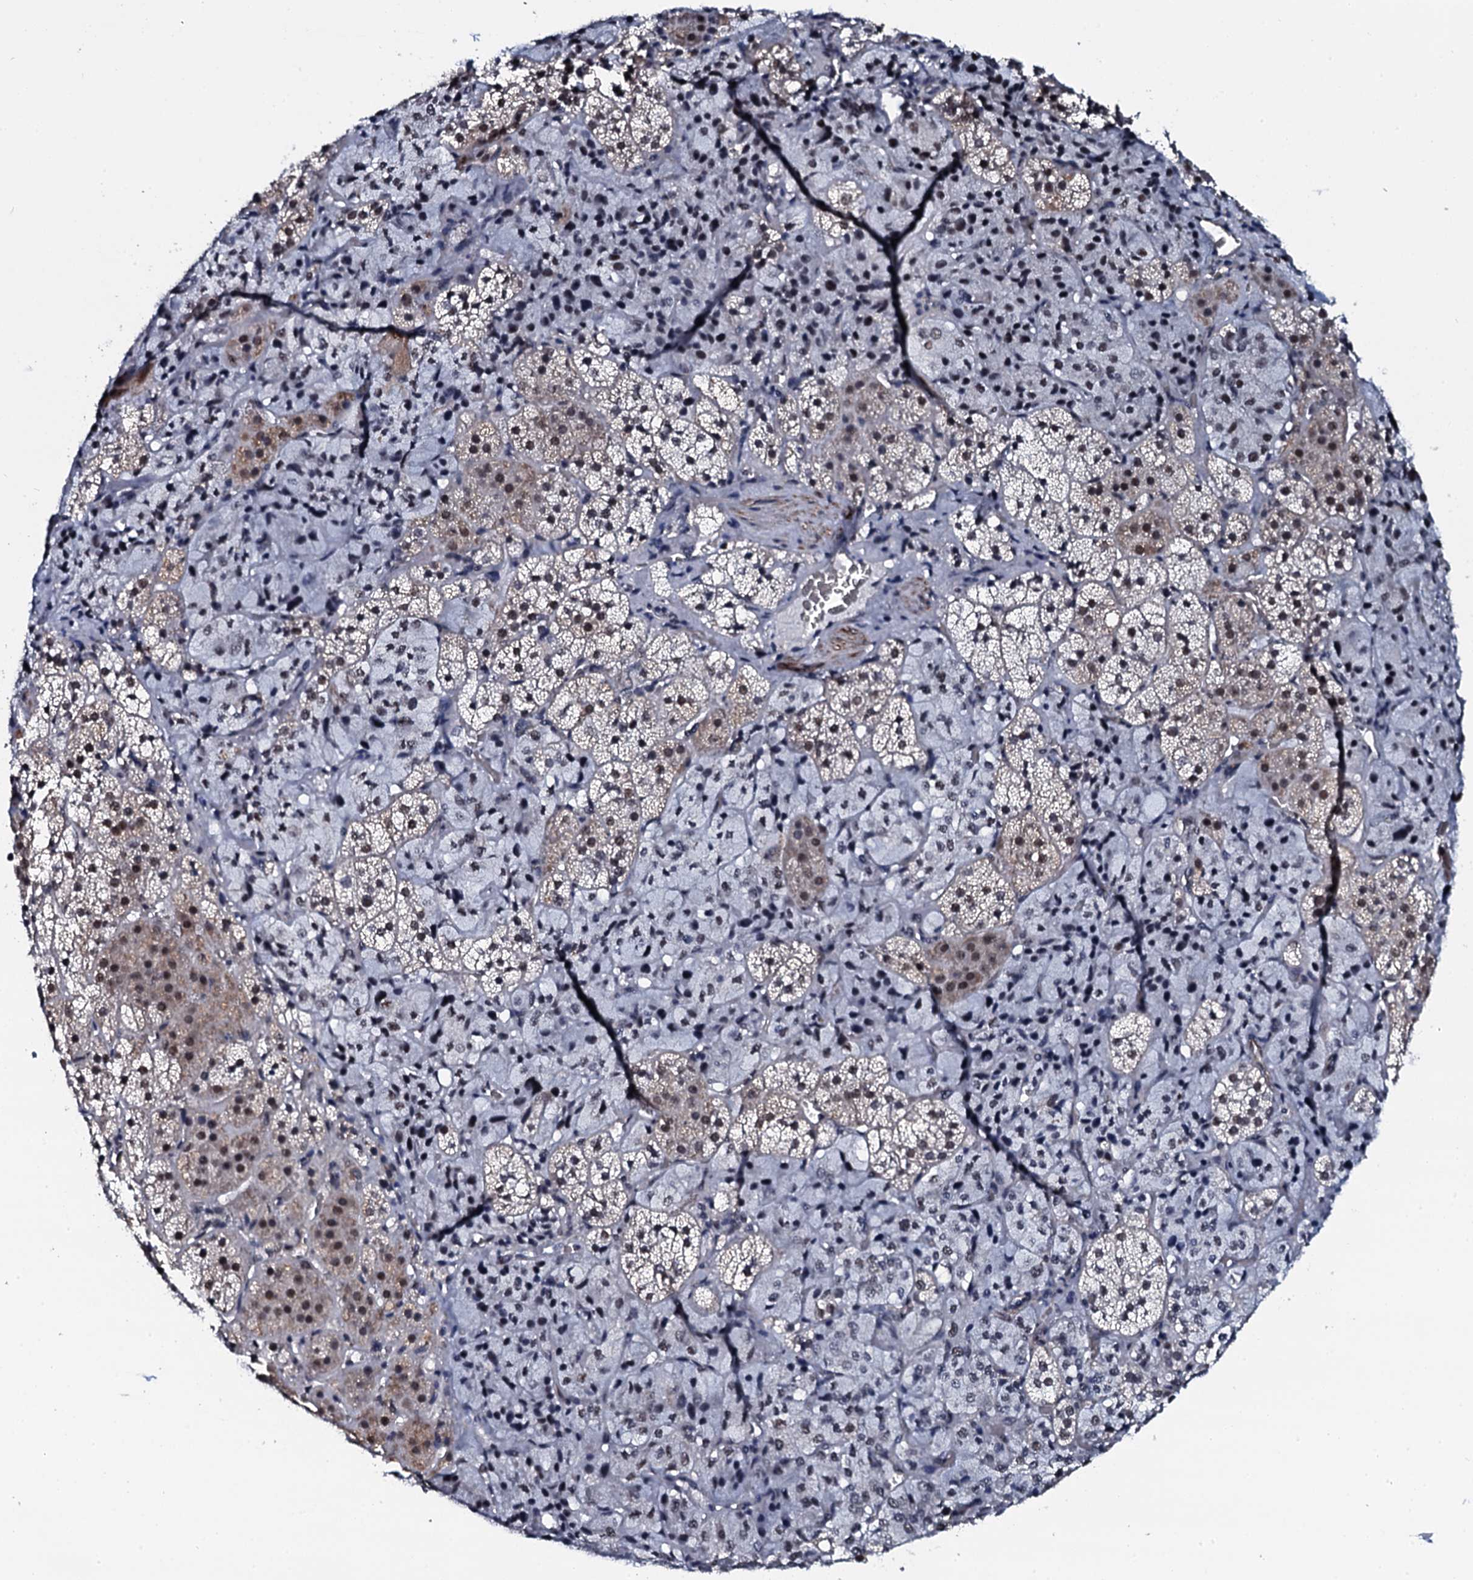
{"staining": {"intensity": "moderate", "quantity": "<25%", "location": "cytoplasmic/membranous,nuclear"}, "tissue": "adrenal gland", "cell_type": "Glandular cells", "image_type": "normal", "snomed": [{"axis": "morphology", "description": "Normal tissue, NOS"}, {"axis": "topography", "description": "Adrenal gland"}], "caption": "High-power microscopy captured an immunohistochemistry (IHC) photomicrograph of normal adrenal gland, revealing moderate cytoplasmic/membranous,nuclear expression in about <25% of glandular cells.", "gene": "CWC15", "patient": {"sex": "female", "age": 44}}